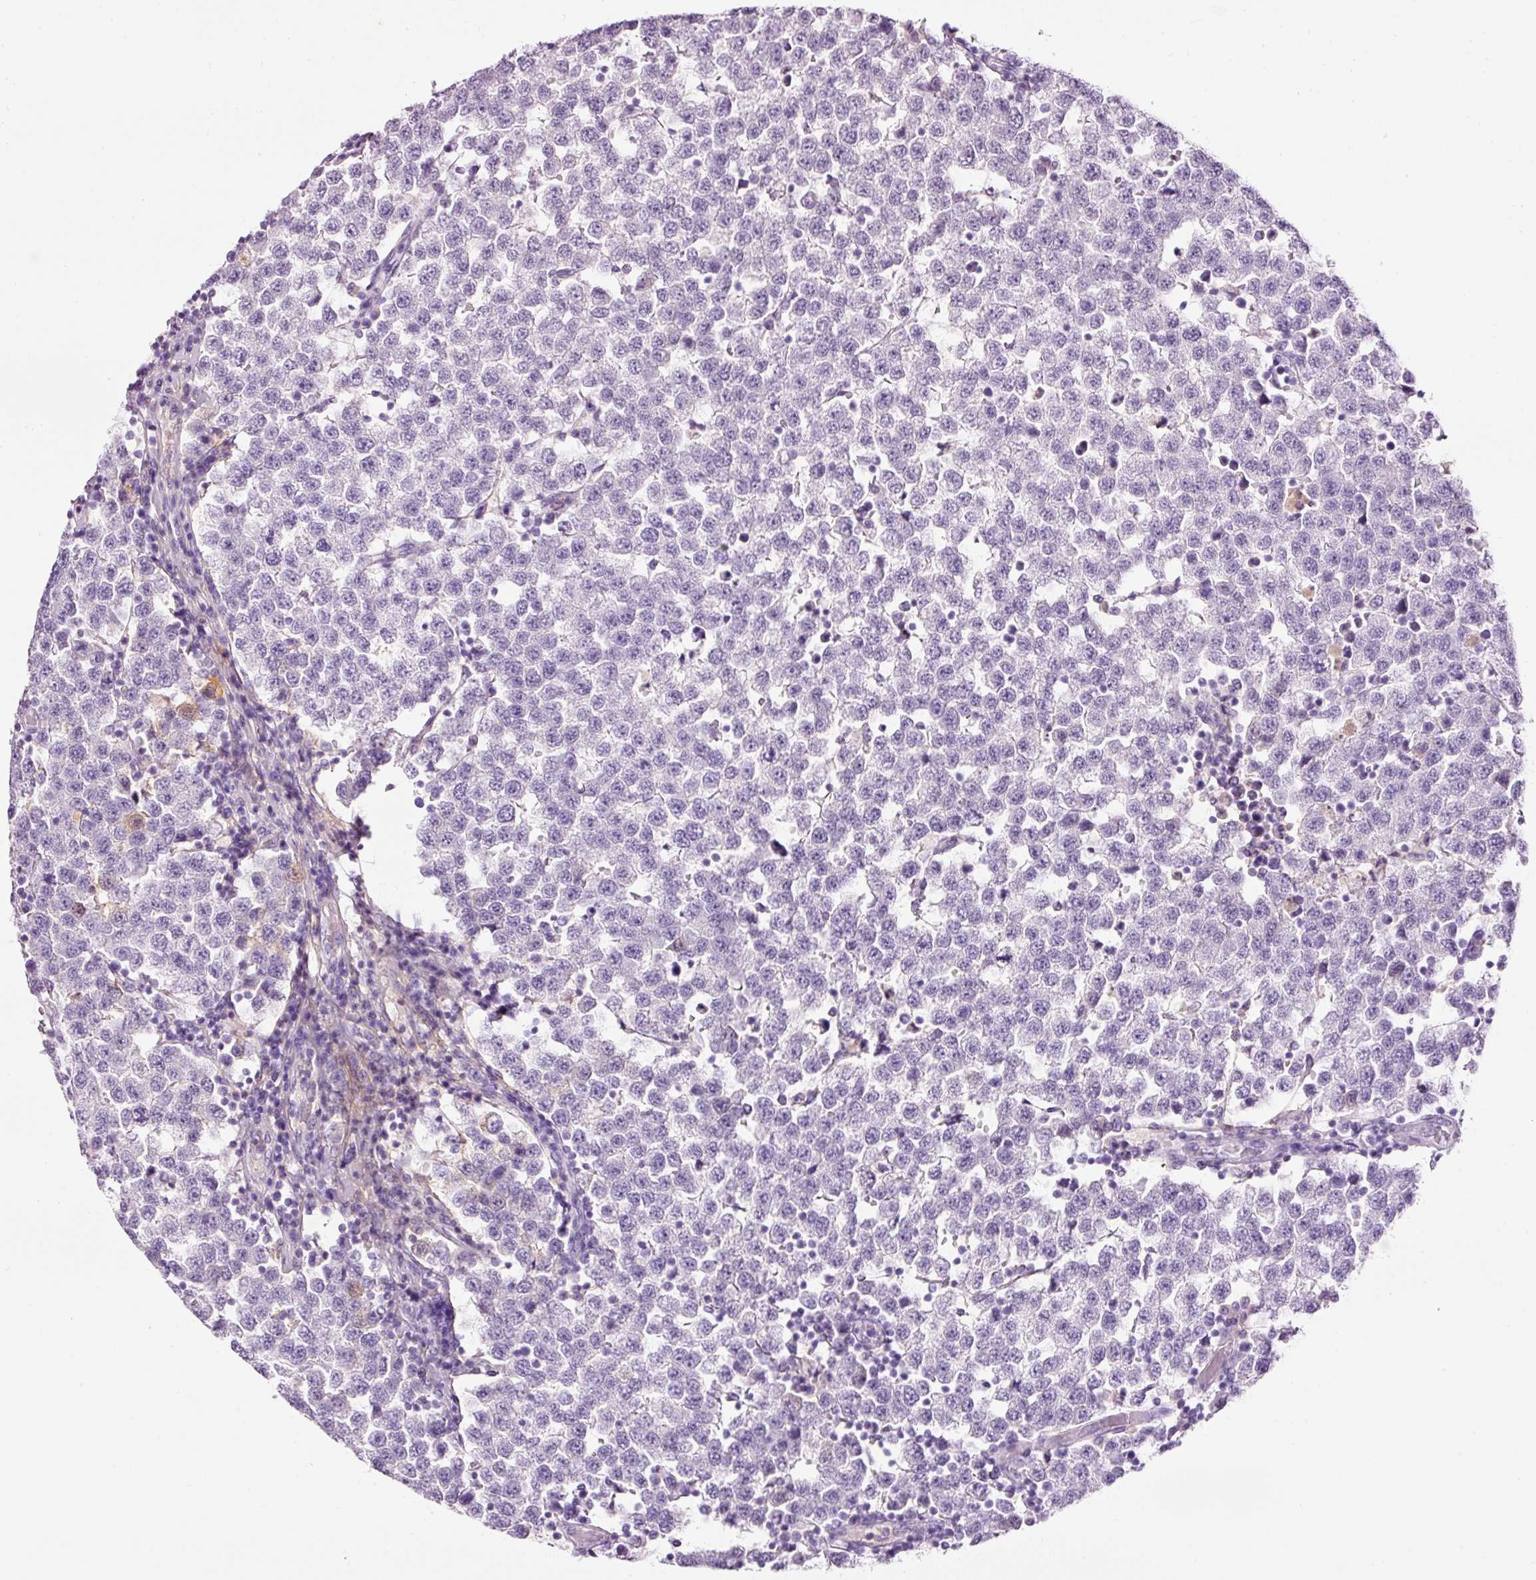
{"staining": {"intensity": "negative", "quantity": "none", "location": "none"}, "tissue": "testis cancer", "cell_type": "Tumor cells", "image_type": "cancer", "snomed": [{"axis": "morphology", "description": "Seminoma, NOS"}, {"axis": "topography", "description": "Testis"}], "caption": "Immunohistochemistry (IHC) image of neoplastic tissue: testis cancer stained with DAB (3,3'-diaminobenzidine) displays no significant protein expression in tumor cells. (DAB immunohistochemistry, high magnification).", "gene": "MFAP4", "patient": {"sex": "male", "age": 34}}